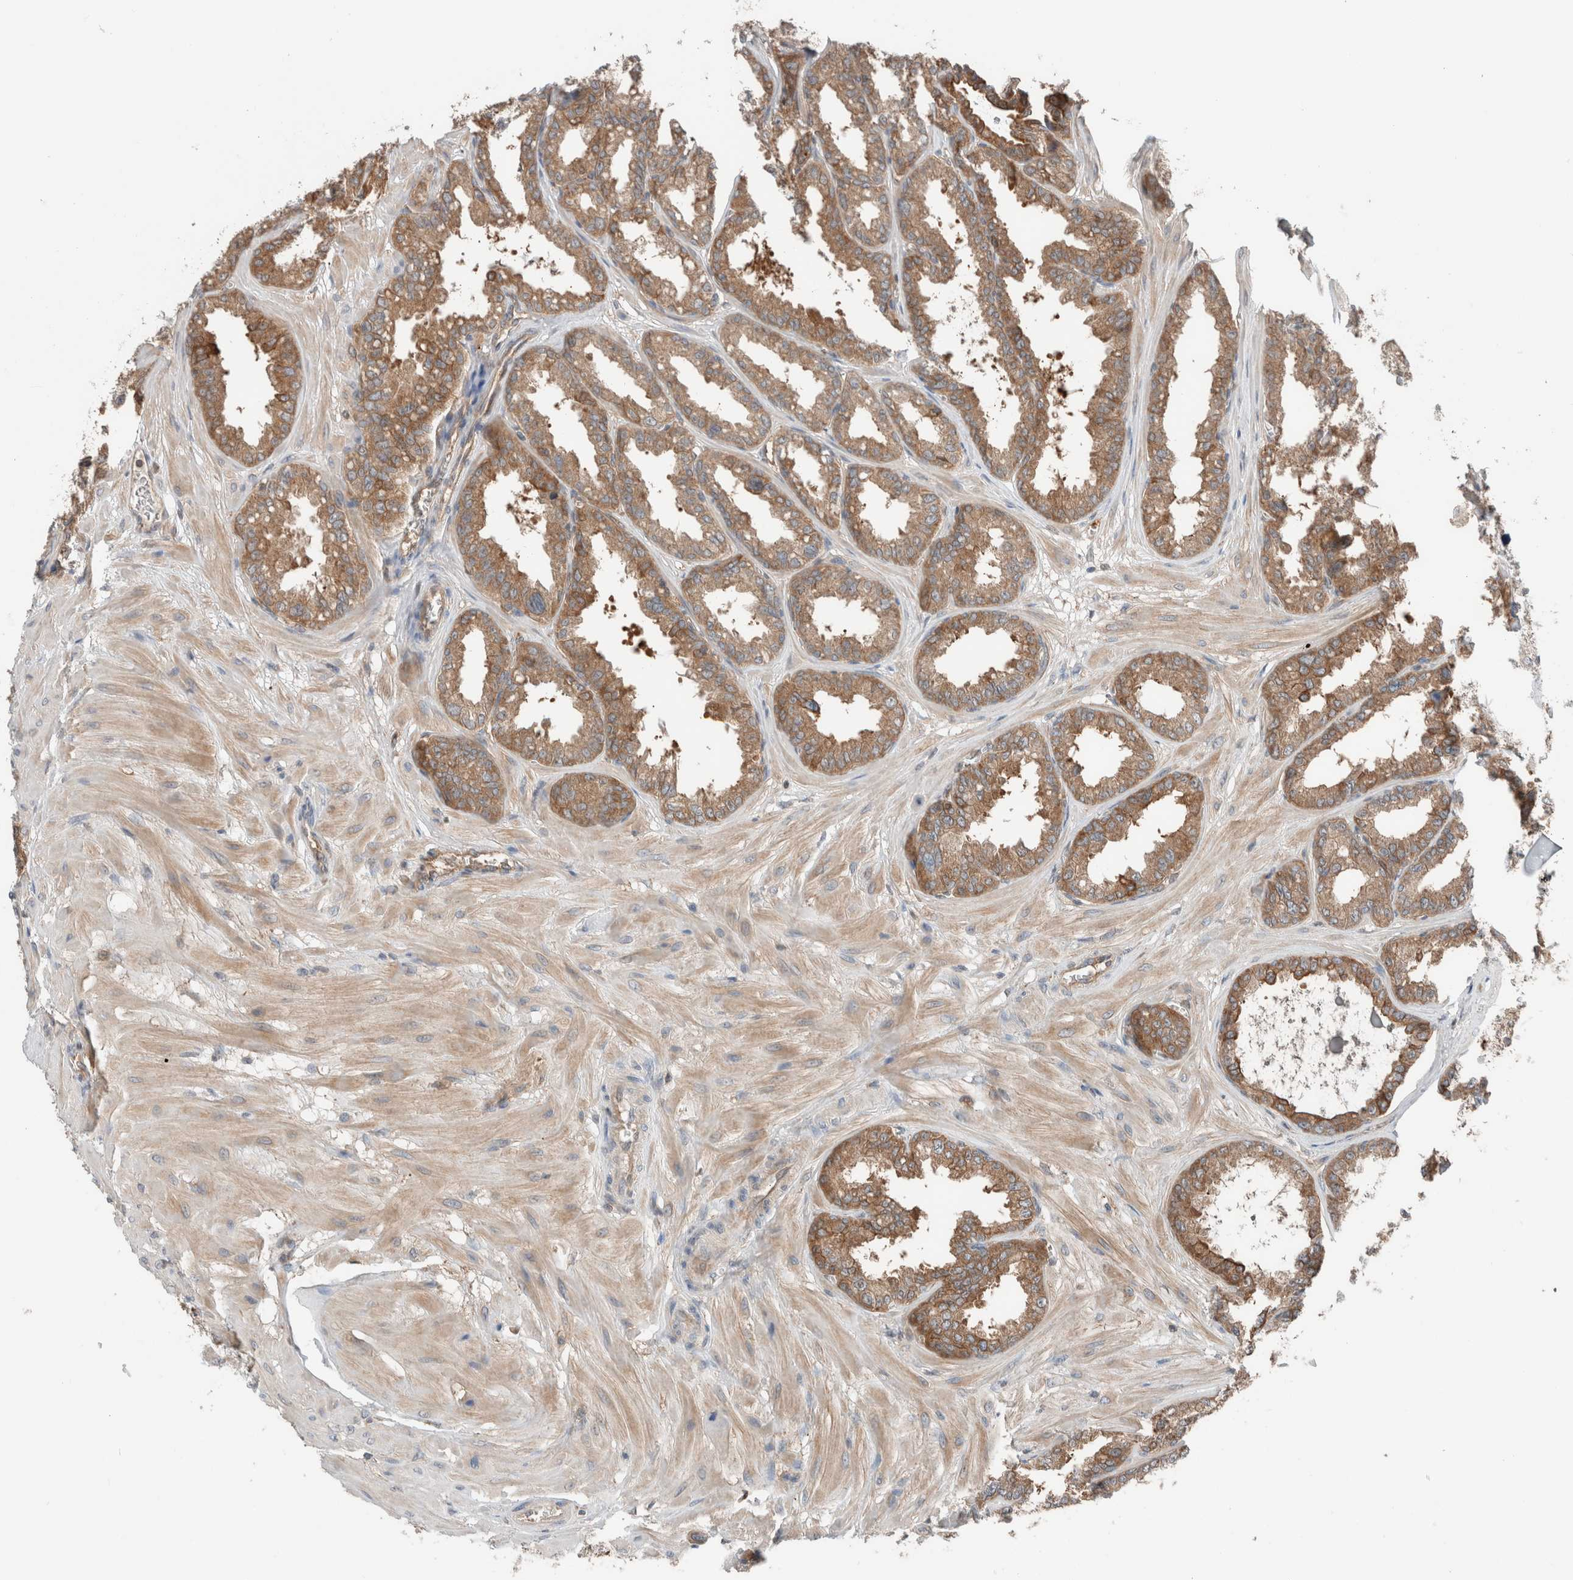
{"staining": {"intensity": "moderate", "quantity": ">75%", "location": "cytoplasmic/membranous"}, "tissue": "seminal vesicle", "cell_type": "Glandular cells", "image_type": "normal", "snomed": [{"axis": "morphology", "description": "Normal tissue, NOS"}, {"axis": "topography", "description": "Prostate"}, {"axis": "topography", "description": "Seminal veicle"}], "caption": "DAB immunohistochemical staining of unremarkable human seminal vesicle shows moderate cytoplasmic/membranous protein staining in about >75% of glandular cells.", "gene": "XPNPEP1", "patient": {"sex": "male", "age": 51}}